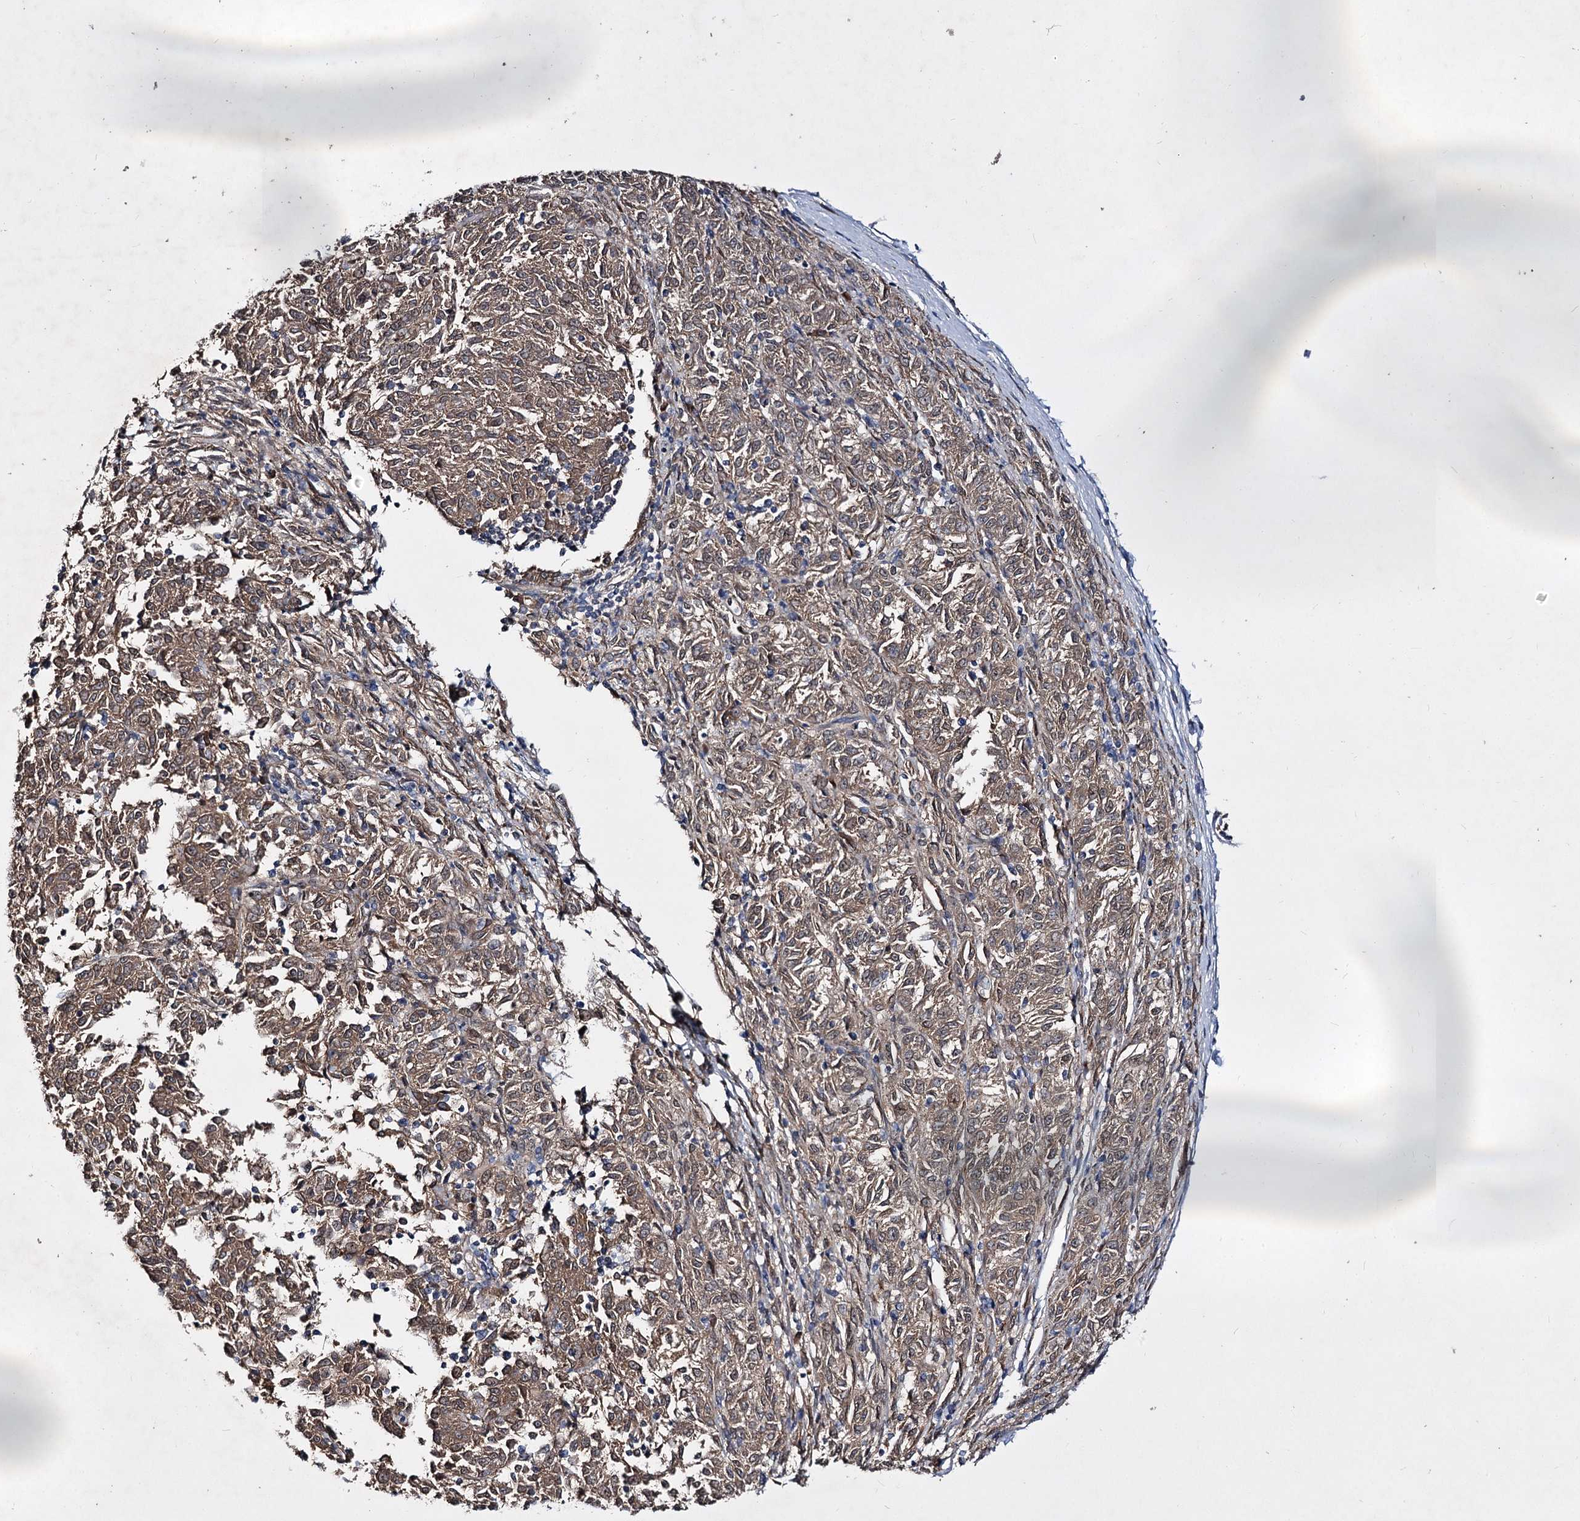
{"staining": {"intensity": "weak", "quantity": ">75%", "location": "cytoplasmic/membranous"}, "tissue": "melanoma", "cell_type": "Tumor cells", "image_type": "cancer", "snomed": [{"axis": "morphology", "description": "Malignant melanoma, NOS"}, {"axis": "topography", "description": "Skin"}], "caption": "Melanoma was stained to show a protein in brown. There is low levels of weak cytoplasmic/membranous positivity in approximately >75% of tumor cells.", "gene": "MINDY3", "patient": {"sex": "female", "age": 72}}